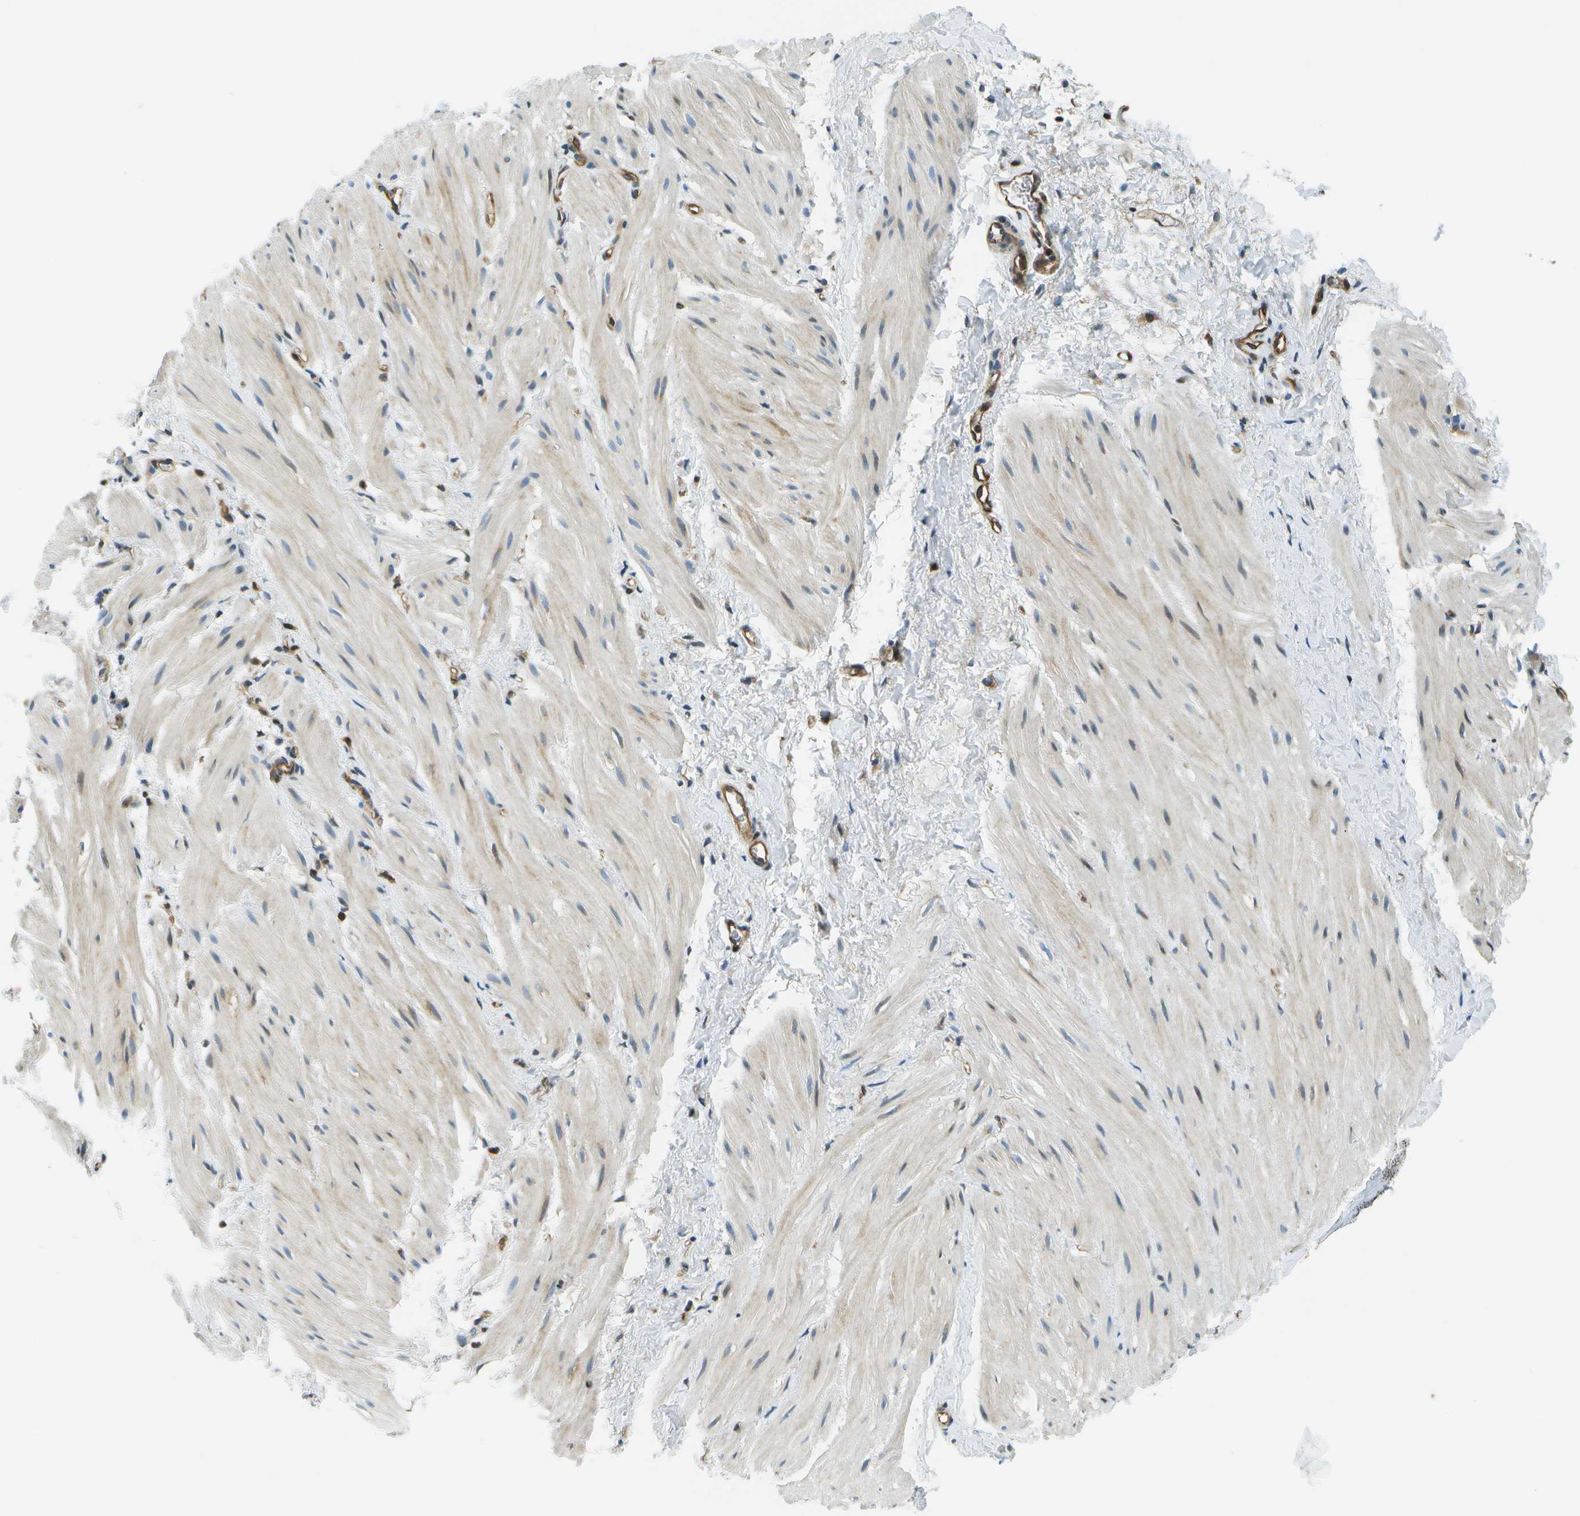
{"staining": {"intensity": "weak", "quantity": "25%-75%", "location": "cytoplasmic/membranous"}, "tissue": "smooth muscle", "cell_type": "Smooth muscle cells", "image_type": "normal", "snomed": [{"axis": "morphology", "description": "Normal tissue, NOS"}, {"axis": "topography", "description": "Smooth muscle"}], "caption": "Smooth muscle stained with immunohistochemistry (IHC) reveals weak cytoplasmic/membranous positivity in about 25%-75% of smooth muscle cells.", "gene": "ESYT1", "patient": {"sex": "male", "age": 16}}